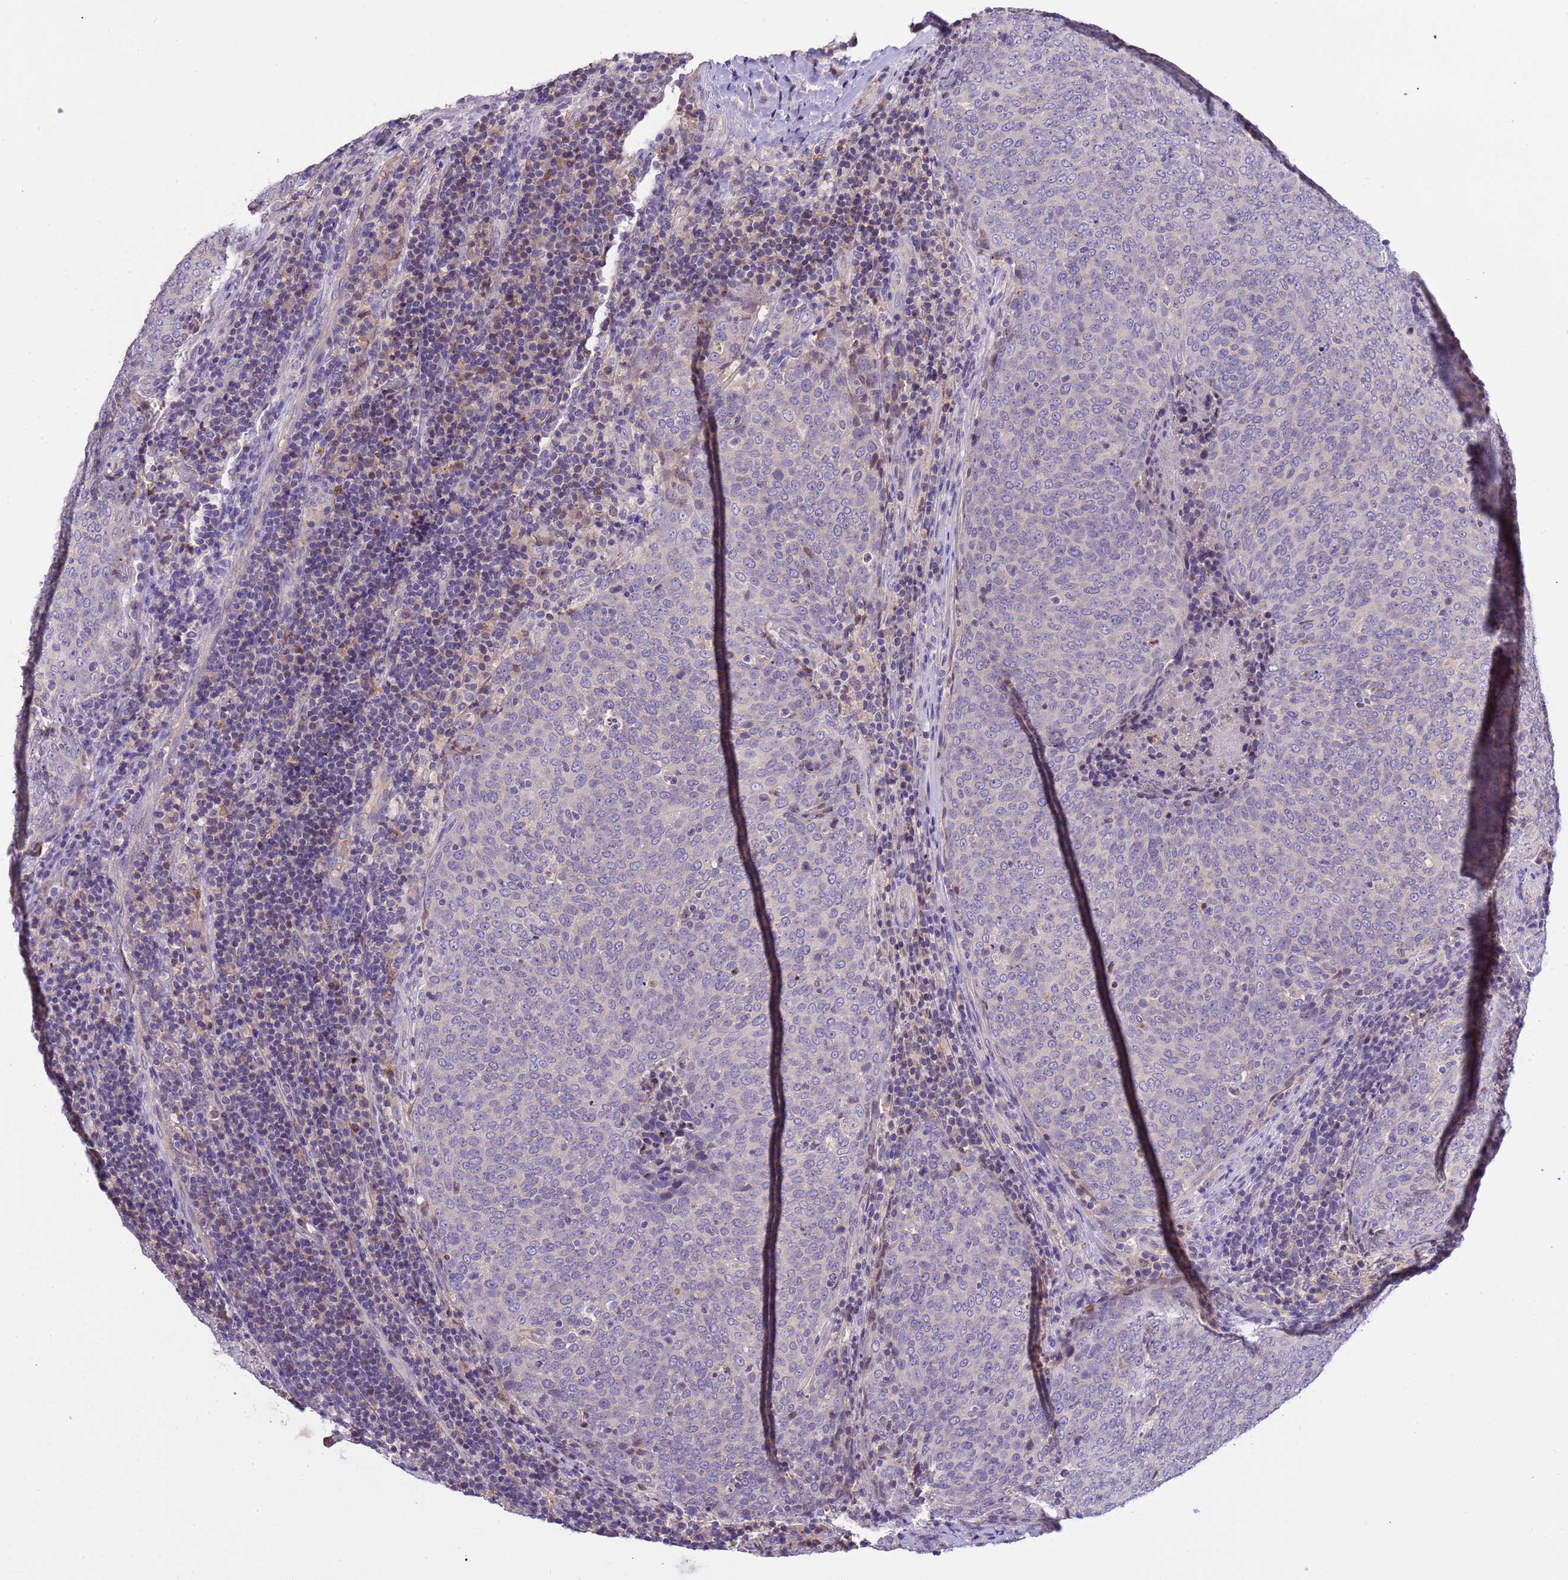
{"staining": {"intensity": "negative", "quantity": "none", "location": "none"}, "tissue": "head and neck cancer", "cell_type": "Tumor cells", "image_type": "cancer", "snomed": [{"axis": "morphology", "description": "Squamous cell carcinoma, NOS"}, {"axis": "morphology", "description": "Squamous cell carcinoma, metastatic, NOS"}, {"axis": "topography", "description": "Lymph node"}, {"axis": "topography", "description": "Head-Neck"}], "caption": "An image of squamous cell carcinoma (head and neck) stained for a protein reveals no brown staining in tumor cells.", "gene": "PLCXD3", "patient": {"sex": "male", "age": 62}}